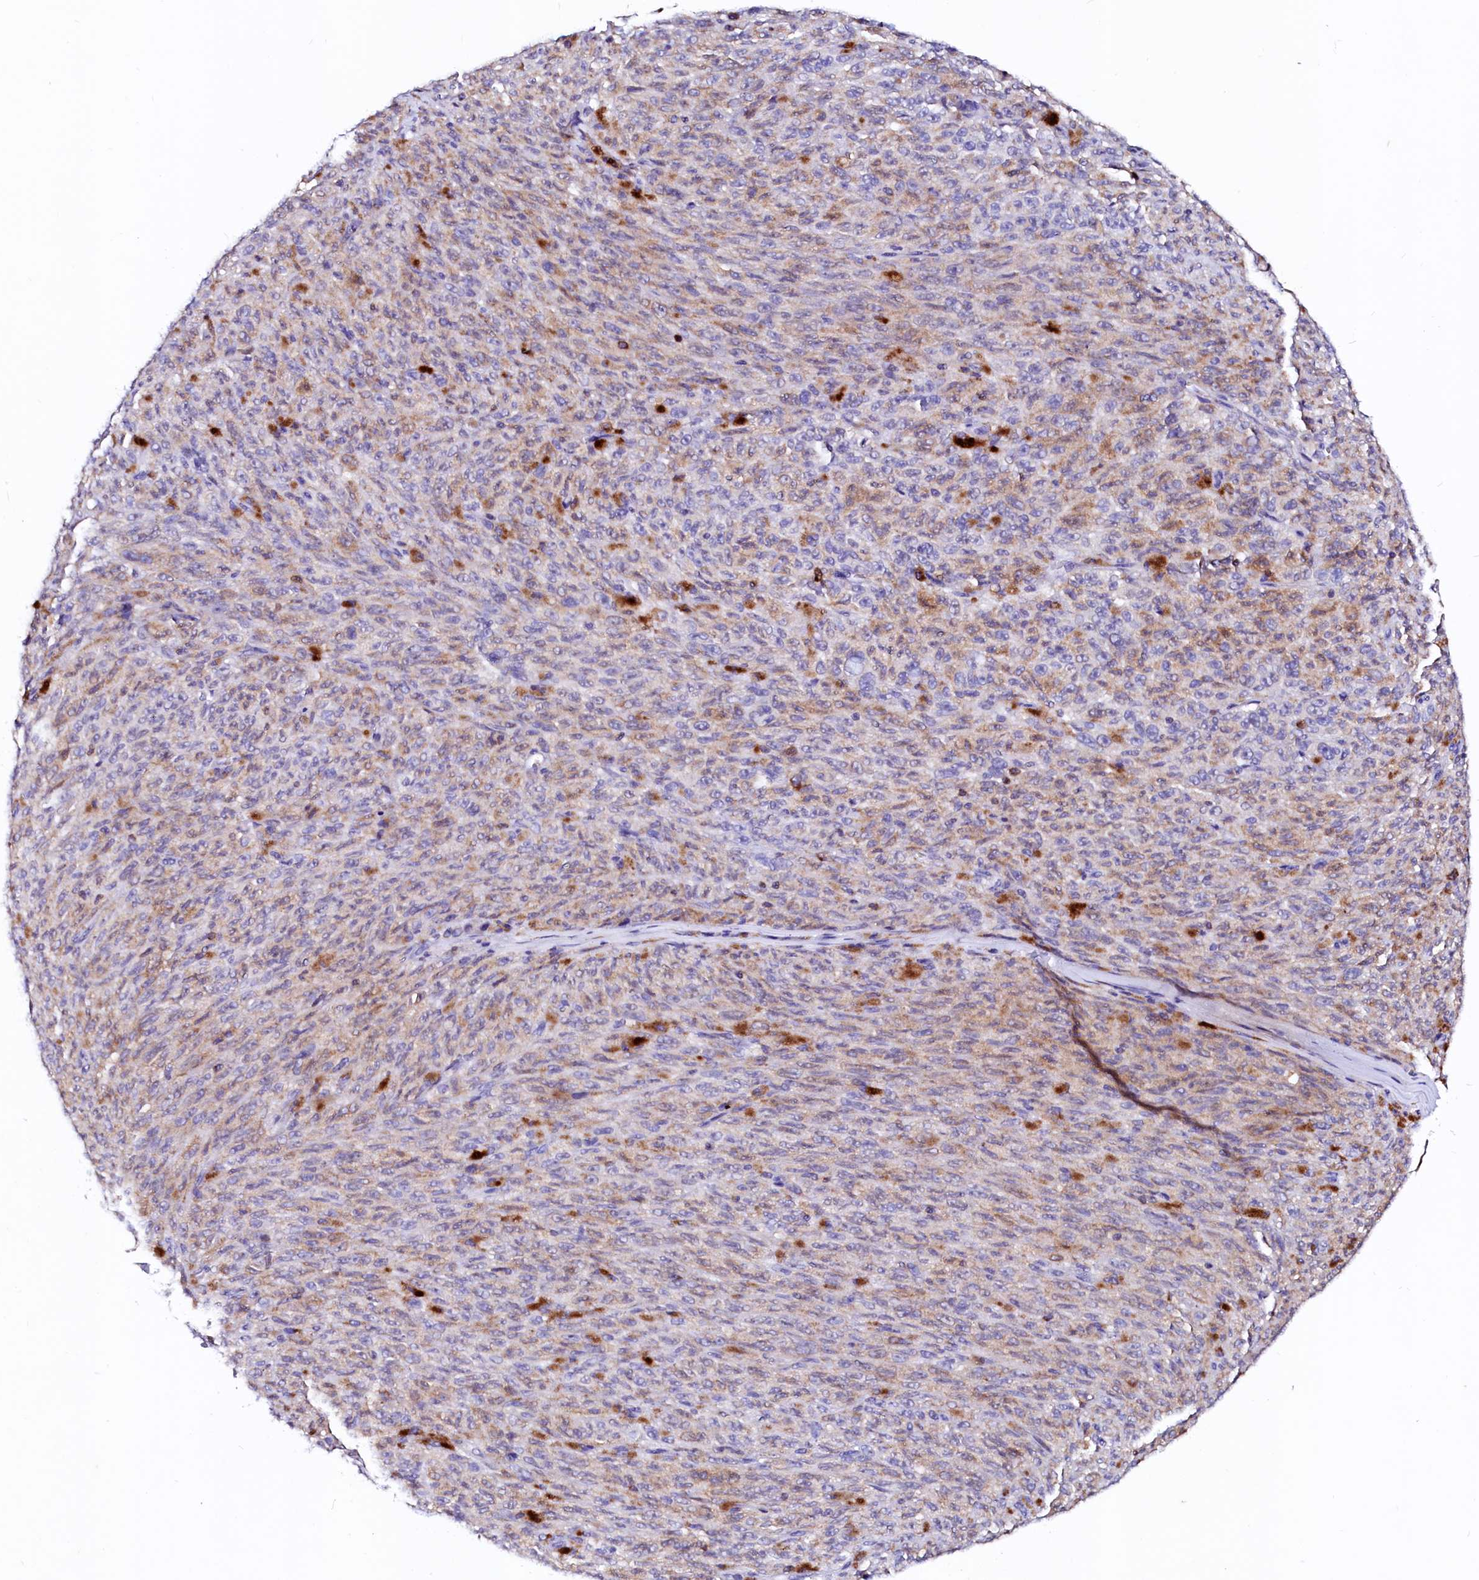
{"staining": {"intensity": "moderate", "quantity": "25%-75%", "location": "cytoplasmic/membranous"}, "tissue": "melanoma", "cell_type": "Tumor cells", "image_type": "cancer", "snomed": [{"axis": "morphology", "description": "Malignant melanoma, NOS"}, {"axis": "topography", "description": "Skin"}], "caption": "The micrograph demonstrates immunohistochemical staining of melanoma. There is moderate cytoplasmic/membranous positivity is present in approximately 25%-75% of tumor cells.", "gene": "RAB27A", "patient": {"sex": "female", "age": 82}}